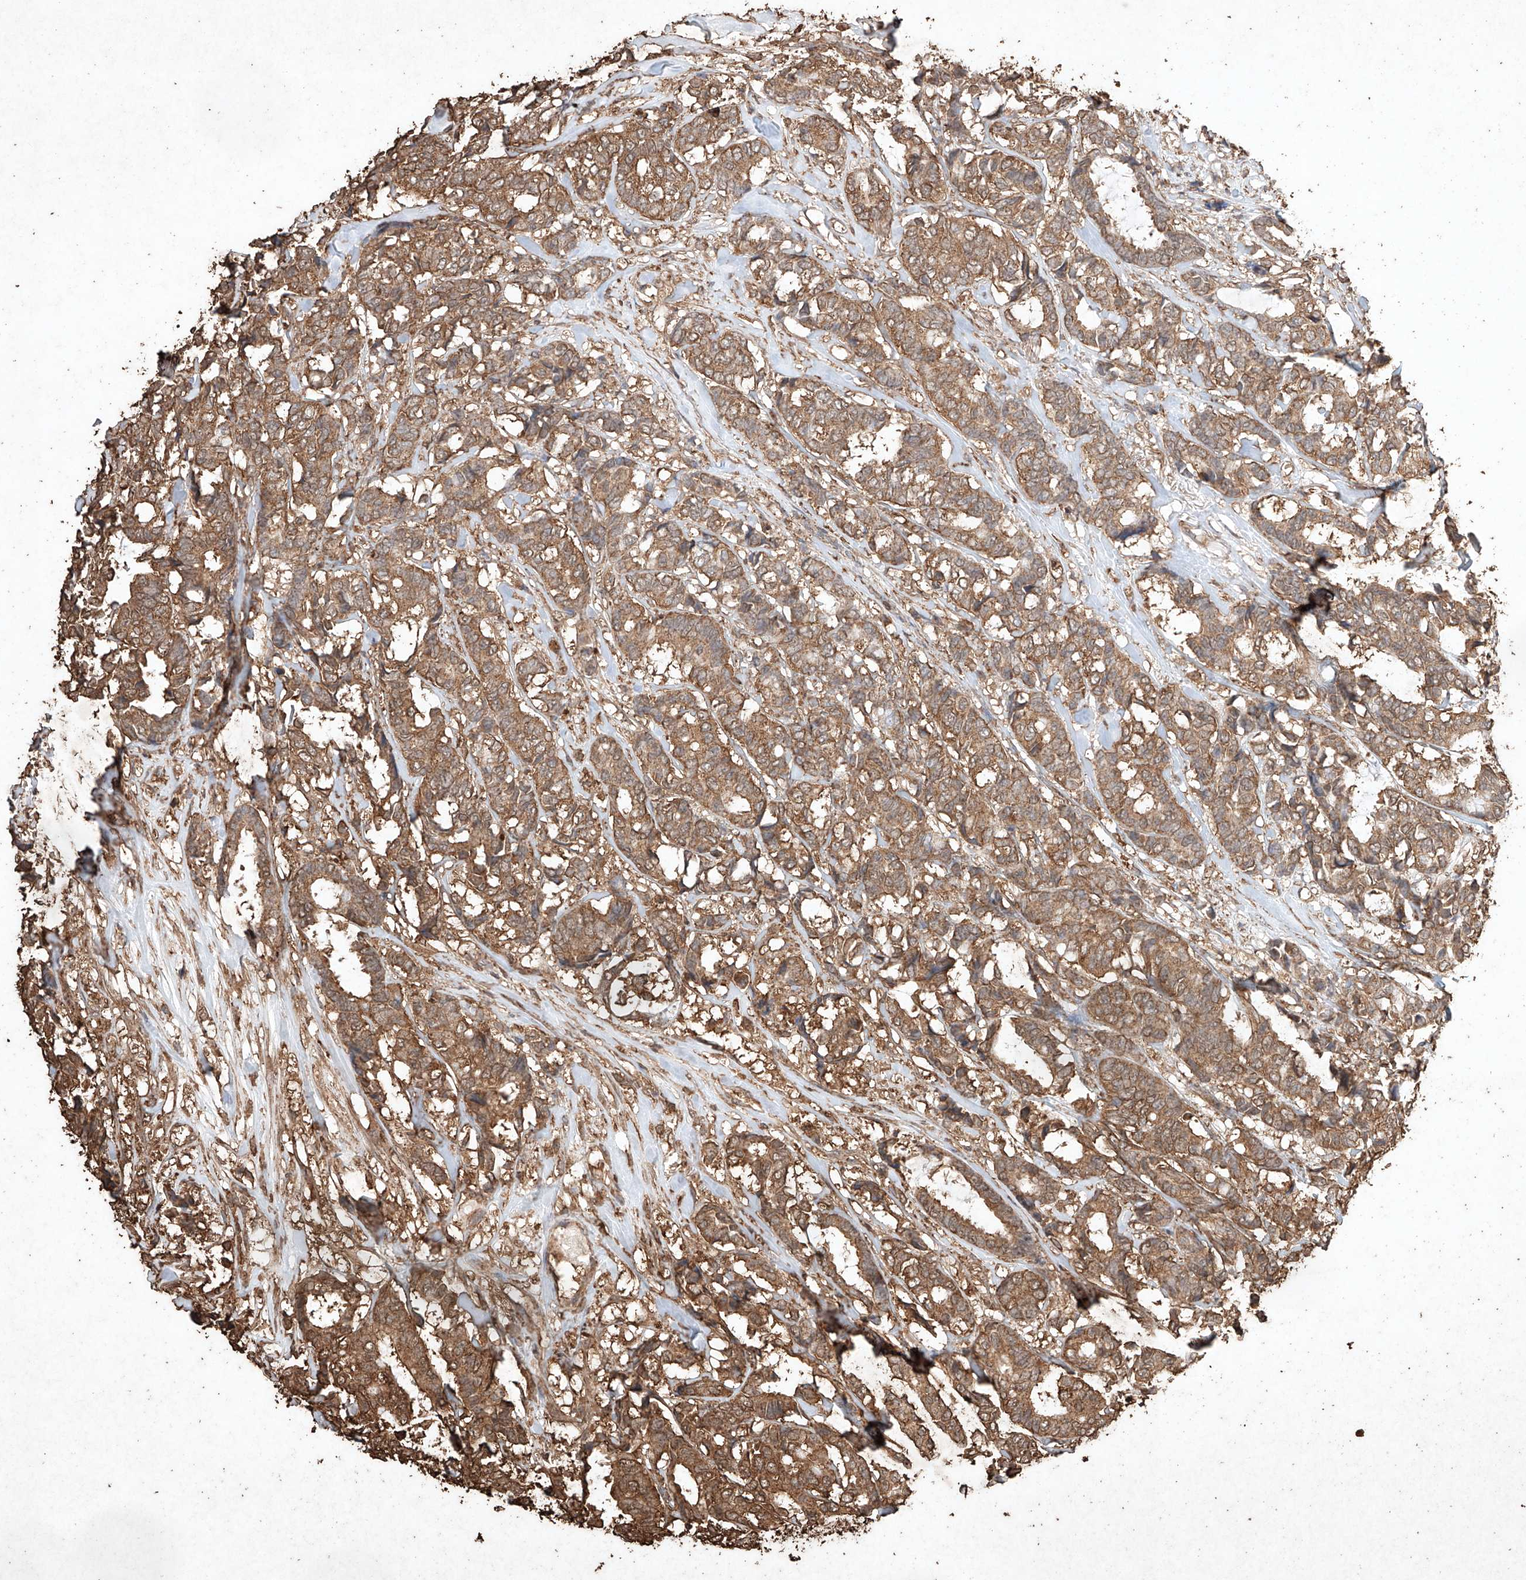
{"staining": {"intensity": "moderate", "quantity": ">75%", "location": "cytoplasmic/membranous"}, "tissue": "breast cancer", "cell_type": "Tumor cells", "image_type": "cancer", "snomed": [{"axis": "morphology", "description": "Duct carcinoma"}, {"axis": "topography", "description": "Breast"}], "caption": "A high-resolution photomicrograph shows immunohistochemistry (IHC) staining of breast infiltrating ductal carcinoma, which displays moderate cytoplasmic/membranous expression in approximately >75% of tumor cells.", "gene": "M6PR", "patient": {"sex": "female", "age": 87}}